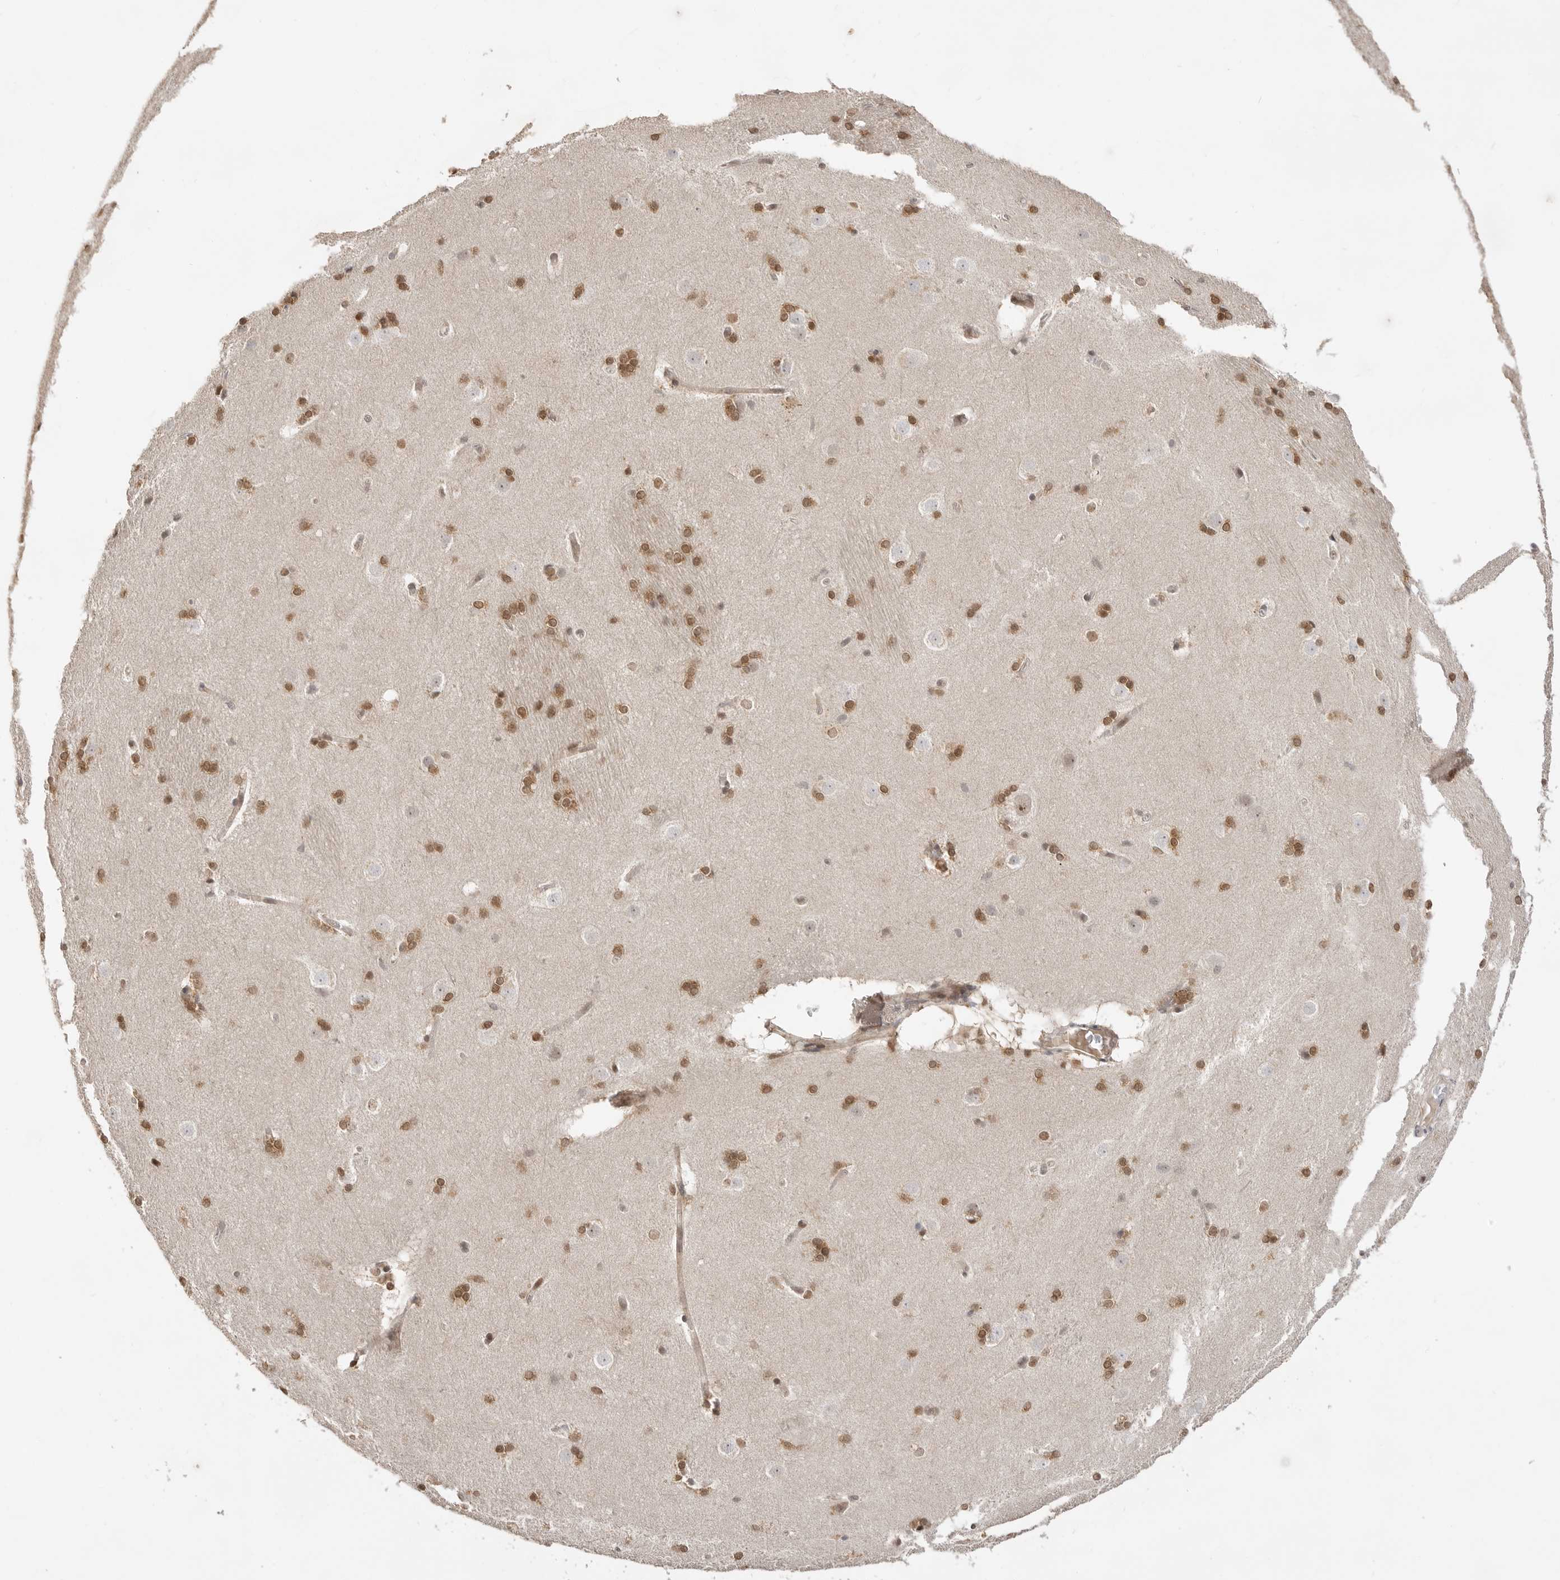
{"staining": {"intensity": "moderate", "quantity": "25%-75%", "location": "cytoplasmic/membranous,nuclear"}, "tissue": "caudate", "cell_type": "Glial cells", "image_type": "normal", "snomed": [{"axis": "morphology", "description": "Normal tissue, NOS"}, {"axis": "topography", "description": "Lateral ventricle wall"}], "caption": "Unremarkable caudate exhibits moderate cytoplasmic/membranous,nuclear expression in about 25%-75% of glial cells Nuclei are stained in blue..", "gene": "ALKAL1", "patient": {"sex": "female", "age": 19}}